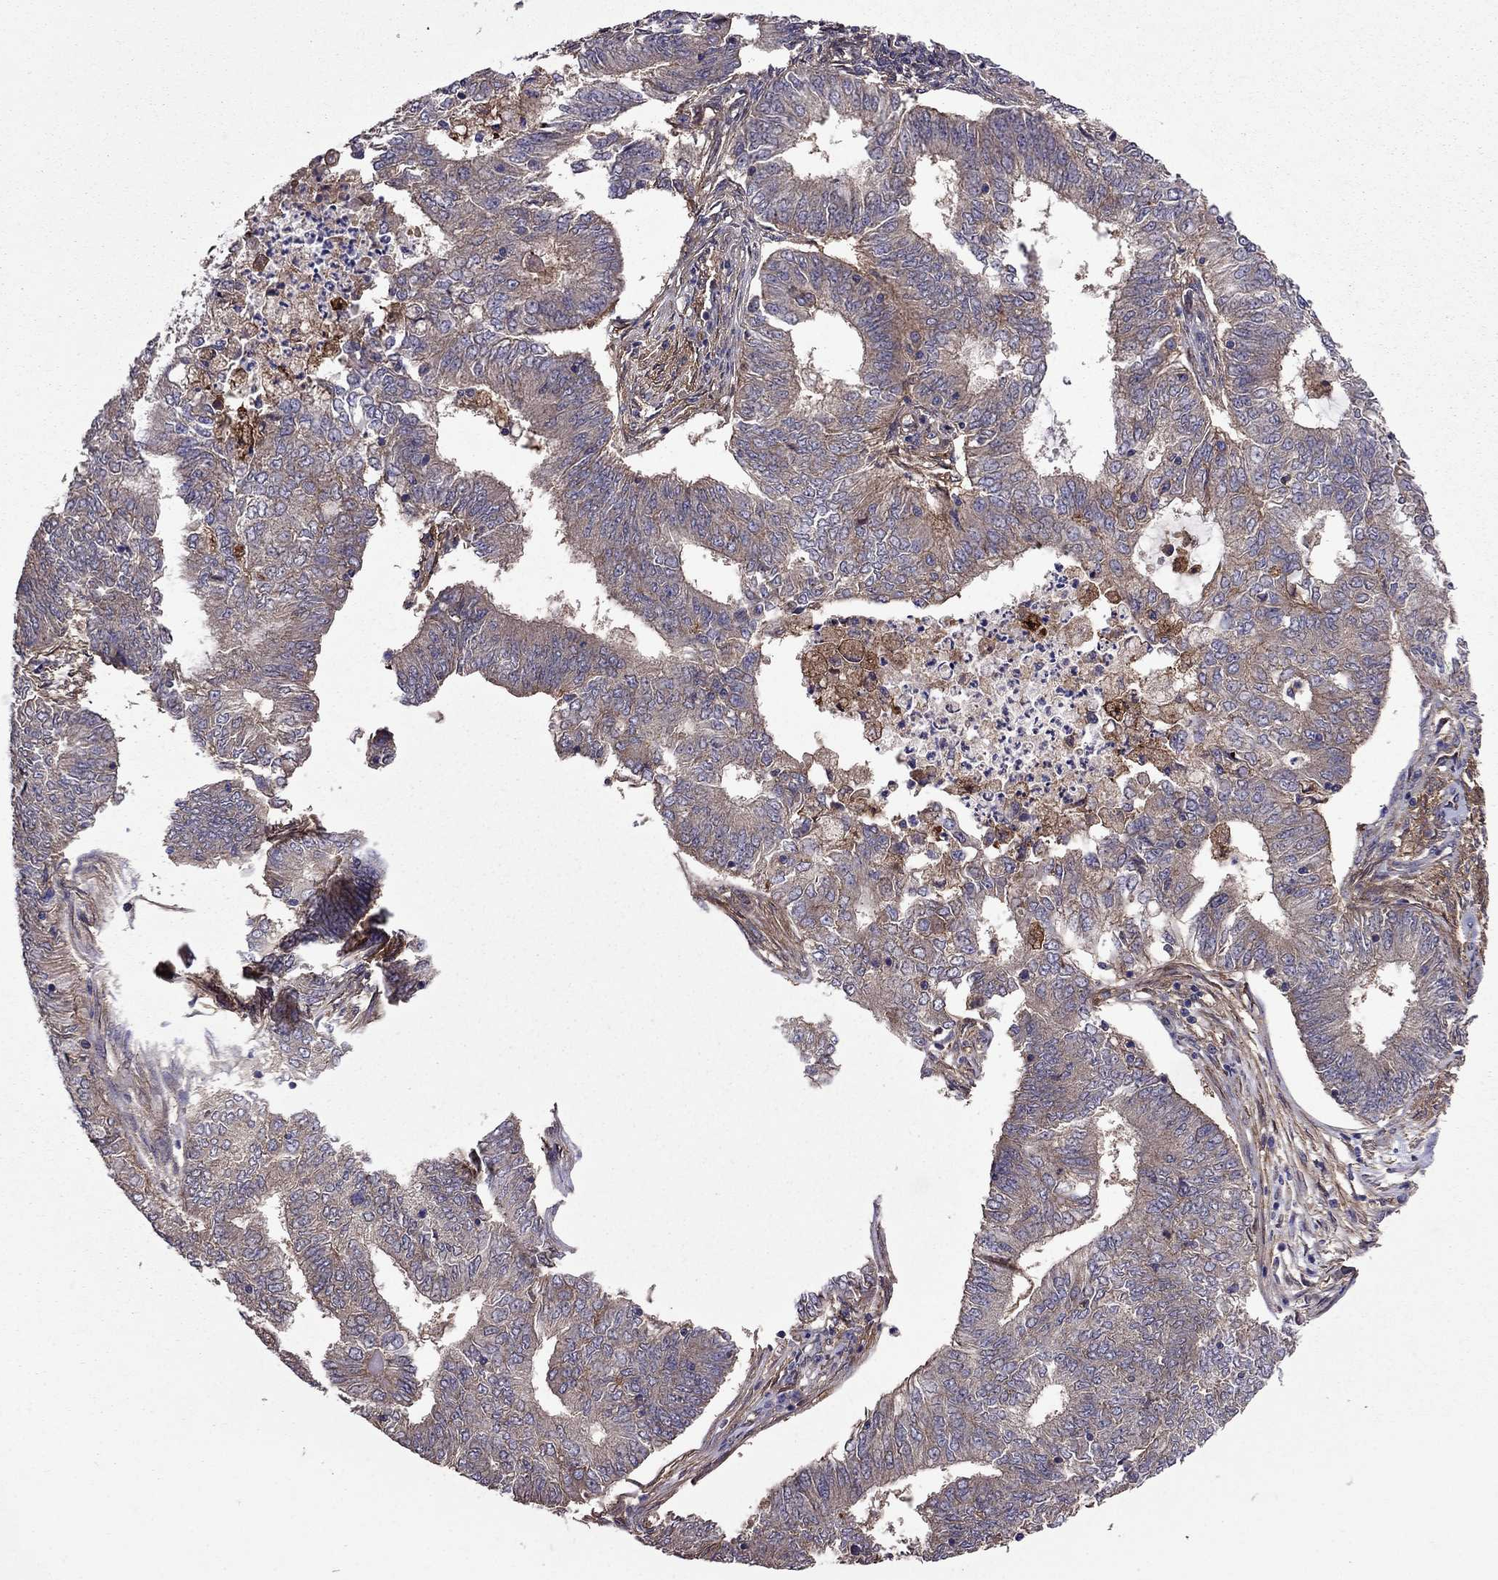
{"staining": {"intensity": "weak", "quantity": ">75%", "location": "cytoplasmic/membranous"}, "tissue": "endometrial cancer", "cell_type": "Tumor cells", "image_type": "cancer", "snomed": [{"axis": "morphology", "description": "Adenocarcinoma, NOS"}, {"axis": "topography", "description": "Endometrium"}], "caption": "Protein expression analysis of endometrial cancer shows weak cytoplasmic/membranous positivity in approximately >75% of tumor cells. The protein of interest is stained brown, and the nuclei are stained in blue (DAB (3,3'-diaminobenzidine) IHC with brightfield microscopy, high magnification).", "gene": "ITGB1", "patient": {"sex": "female", "age": 62}}